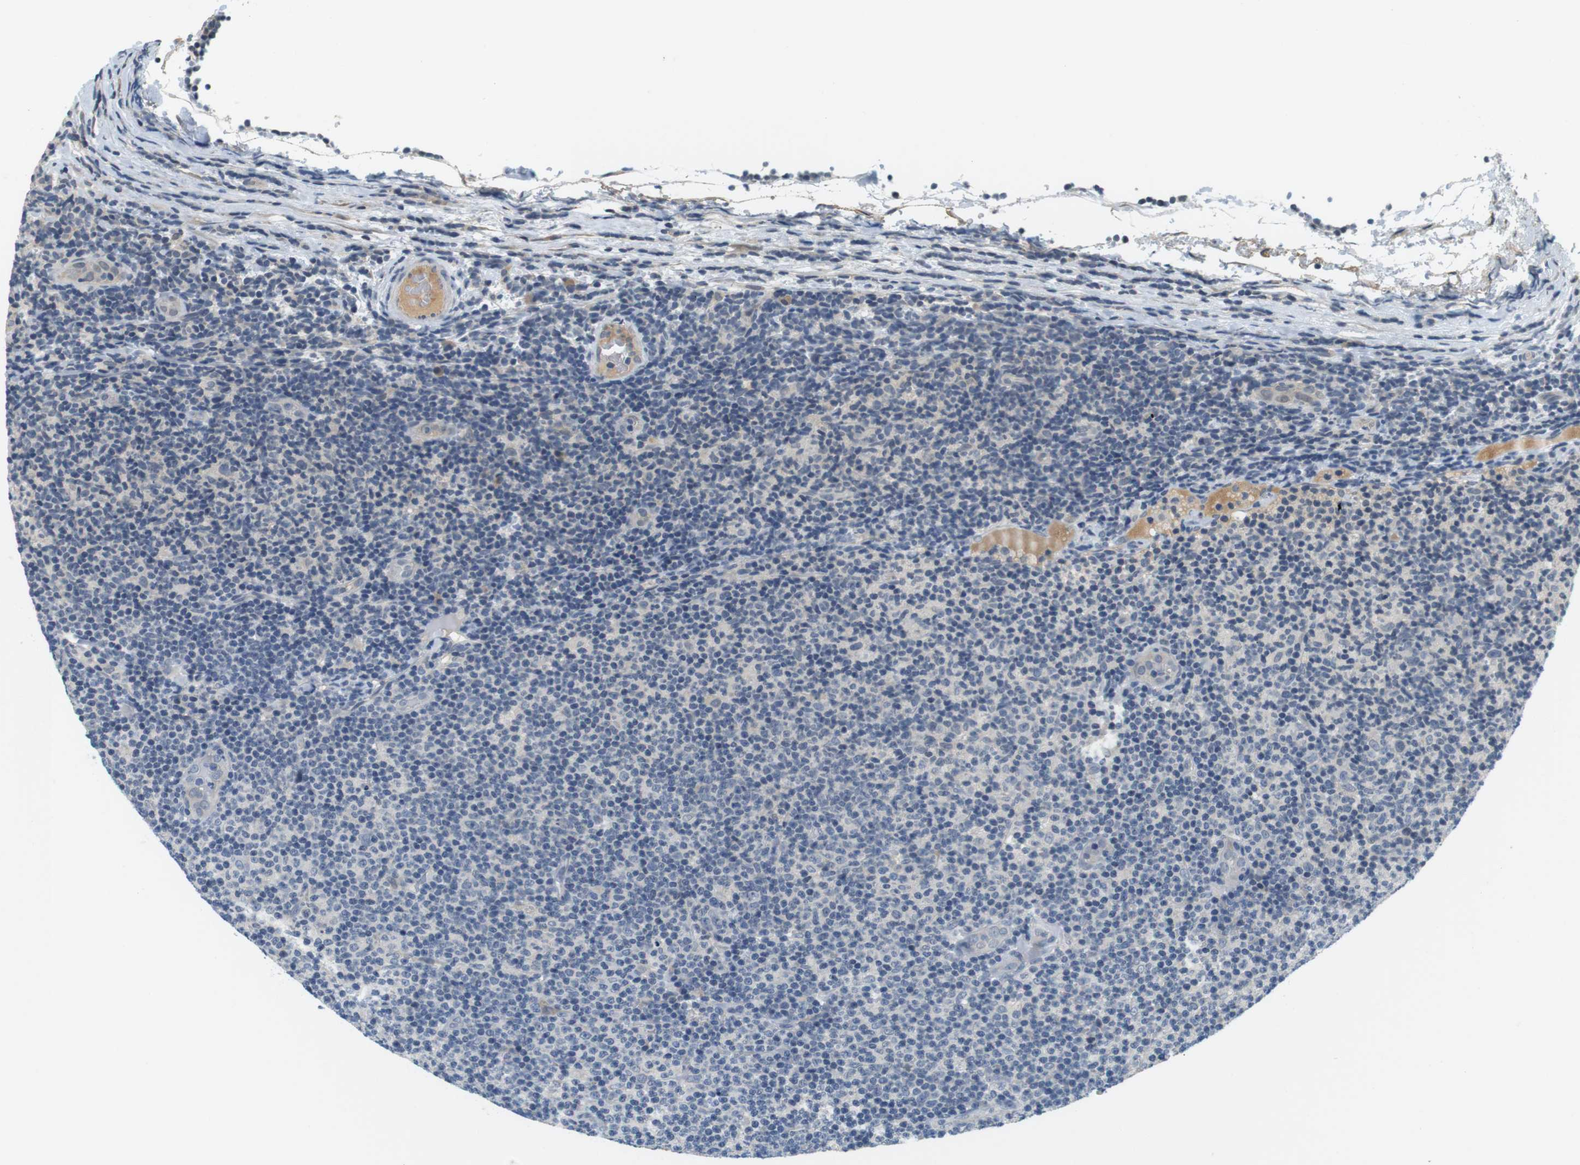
{"staining": {"intensity": "negative", "quantity": "none", "location": "none"}, "tissue": "lymphoma", "cell_type": "Tumor cells", "image_type": "cancer", "snomed": [{"axis": "morphology", "description": "Malignant lymphoma, non-Hodgkin's type, Low grade"}, {"axis": "topography", "description": "Lymph node"}], "caption": "A high-resolution histopathology image shows IHC staining of malignant lymphoma, non-Hodgkin's type (low-grade), which shows no significant expression in tumor cells.", "gene": "WNT7A", "patient": {"sex": "male", "age": 83}}